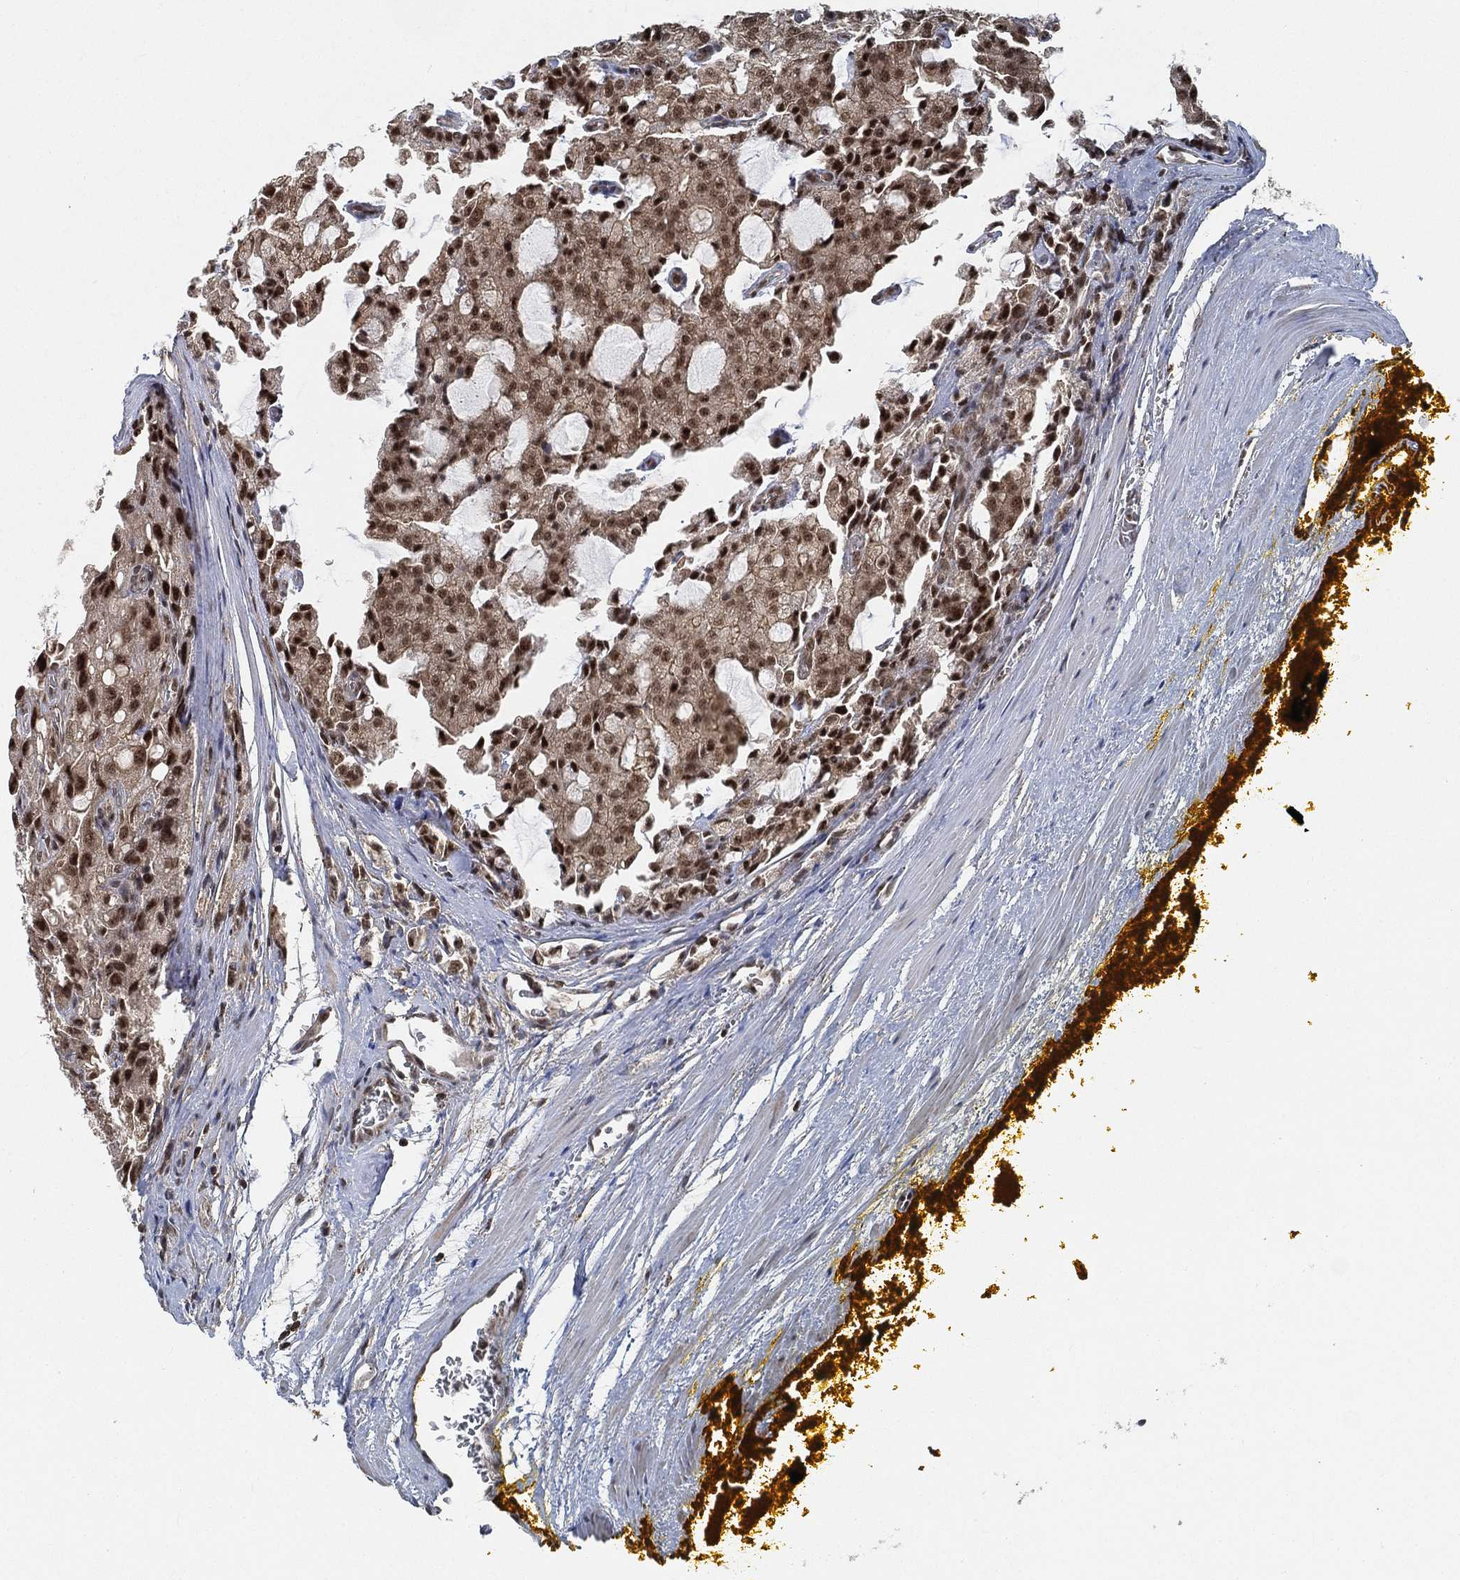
{"staining": {"intensity": "moderate", "quantity": "25%-75%", "location": "cytoplasmic/membranous,nuclear"}, "tissue": "prostate cancer", "cell_type": "Tumor cells", "image_type": "cancer", "snomed": [{"axis": "morphology", "description": "Adenocarcinoma, NOS"}, {"axis": "topography", "description": "Prostate and seminal vesicle, NOS"}, {"axis": "topography", "description": "Prostate"}], "caption": "Brown immunohistochemical staining in prostate cancer (adenocarcinoma) shows moderate cytoplasmic/membranous and nuclear expression in approximately 25%-75% of tumor cells.", "gene": "RSRC2", "patient": {"sex": "male", "age": 67}}